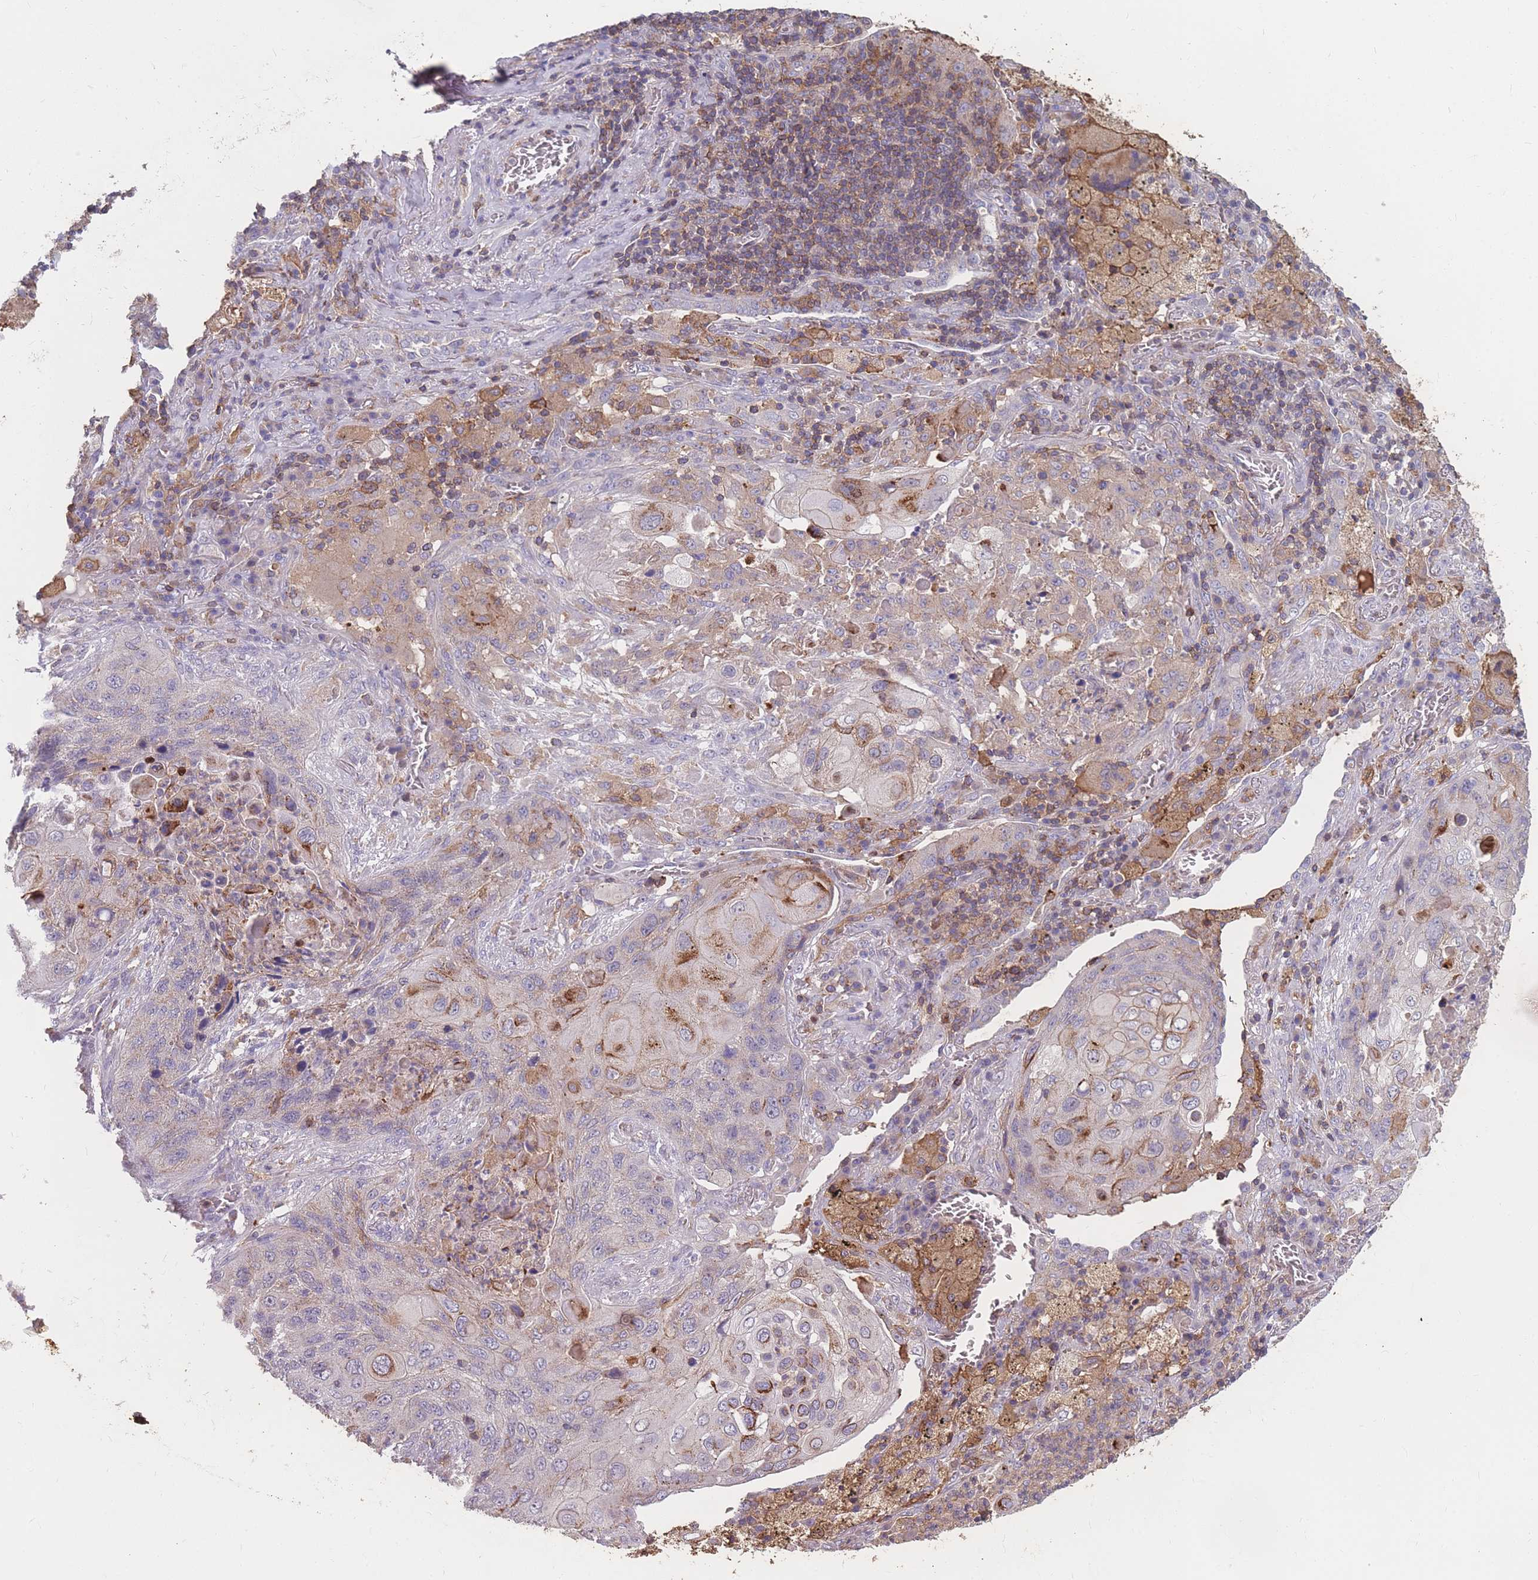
{"staining": {"intensity": "moderate", "quantity": "<25%", "location": "cytoplasmic/membranous"}, "tissue": "lung cancer", "cell_type": "Tumor cells", "image_type": "cancer", "snomed": [{"axis": "morphology", "description": "Squamous cell carcinoma, NOS"}, {"axis": "topography", "description": "Lung"}], "caption": "Immunohistochemical staining of squamous cell carcinoma (lung) displays low levels of moderate cytoplasmic/membranous staining in about <25% of tumor cells.", "gene": "CD33", "patient": {"sex": "female", "age": 63}}